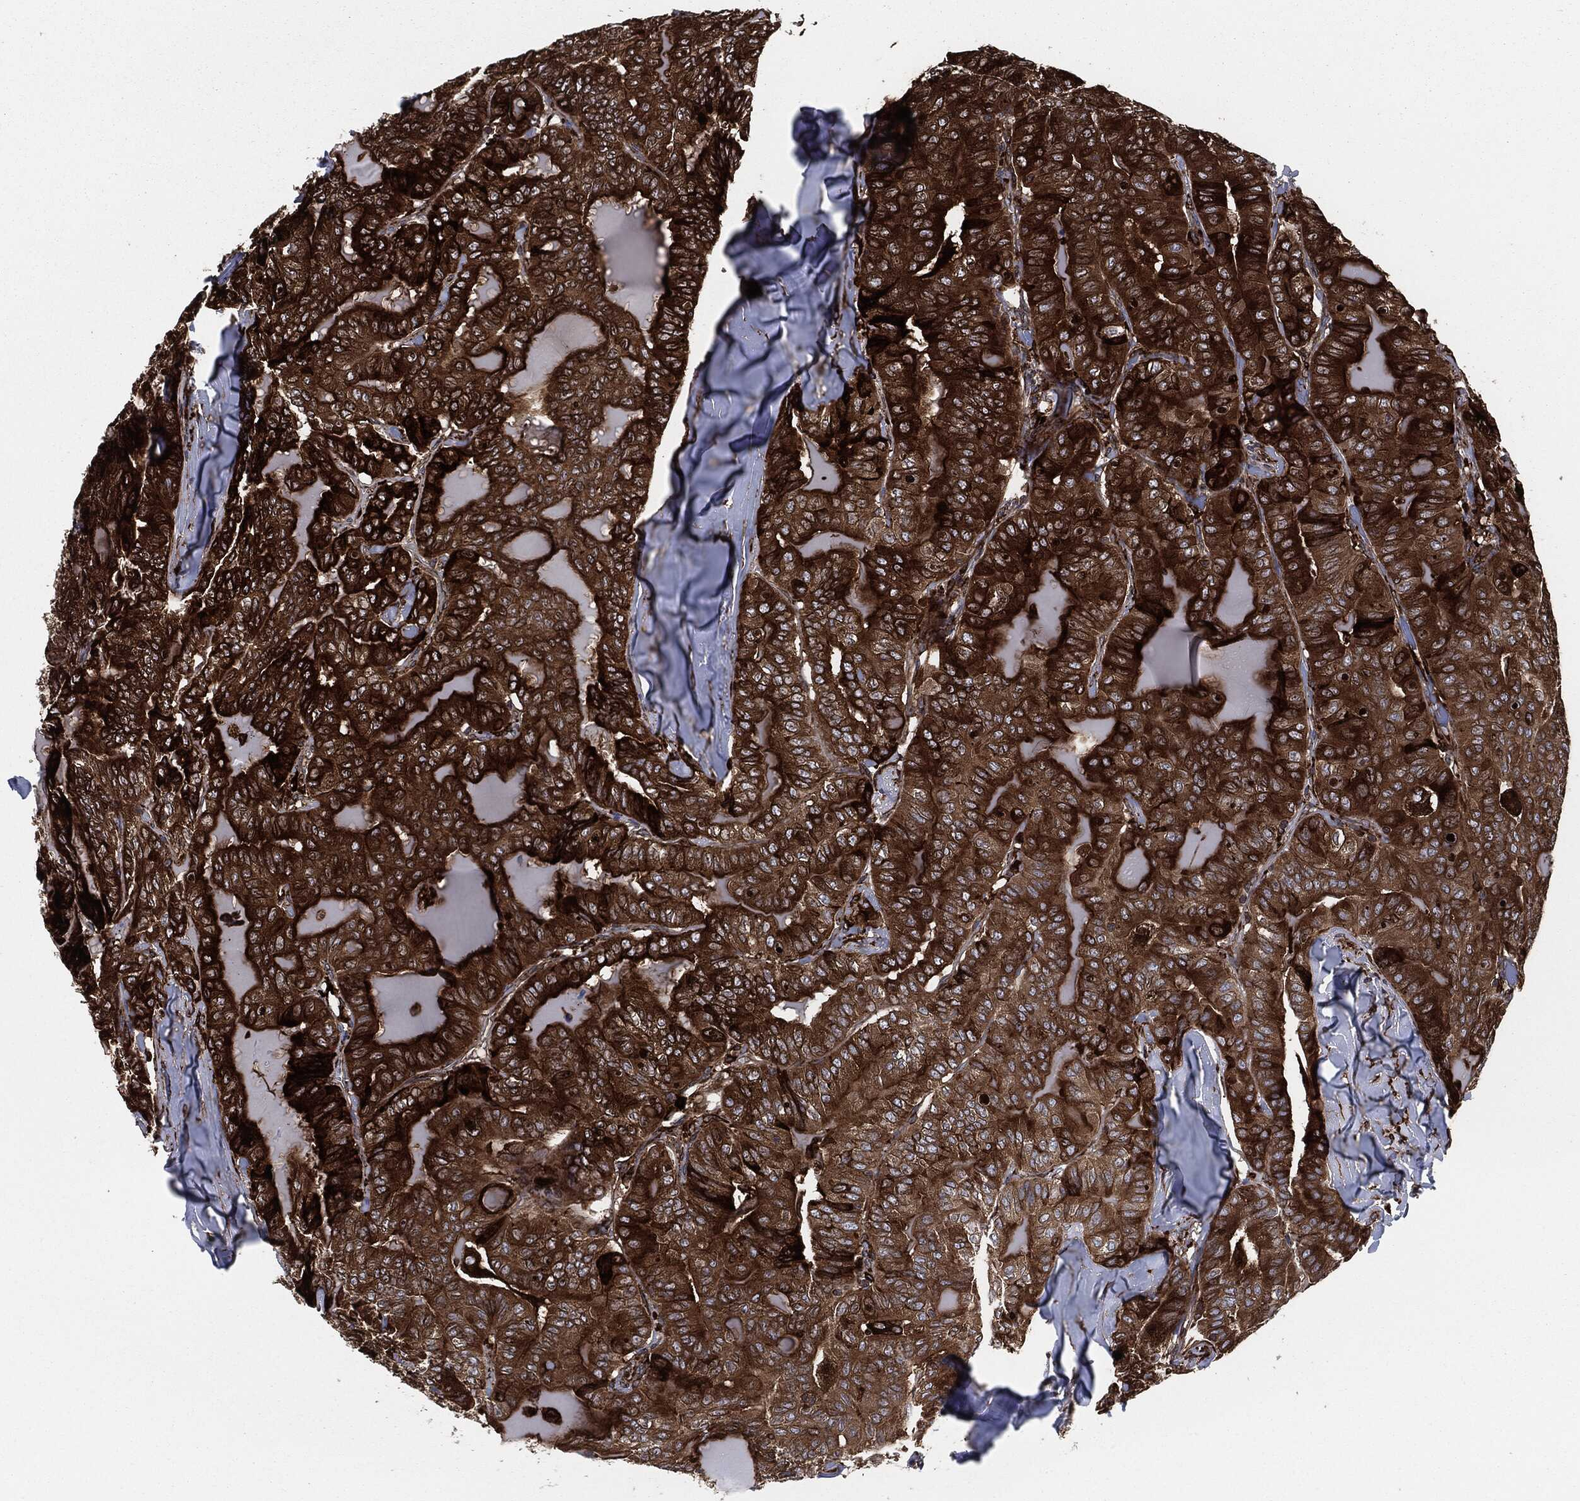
{"staining": {"intensity": "strong", "quantity": ">75%", "location": "cytoplasmic/membranous"}, "tissue": "thyroid cancer", "cell_type": "Tumor cells", "image_type": "cancer", "snomed": [{"axis": "morphology", "description": "Papillary adenocarcinoma, NOS"}, {"axis": "topography", "description": "Thyroid gland"}], "caption": "IHC staining of thyroid papillary adenocarcinoma, which displays high levels of strong cytoplasmic/membranous expression in about >75% of tumor cells indicating strong cytoplasmic/membranous protein expression. The staining was performed using DAB (3,3'-diaminobenzidine) (brown) for protein detection and nuclei were counterstained in hematoxylin (blue).", "gene": "CALR", "patient": {"sex": "female", "age": 68}}